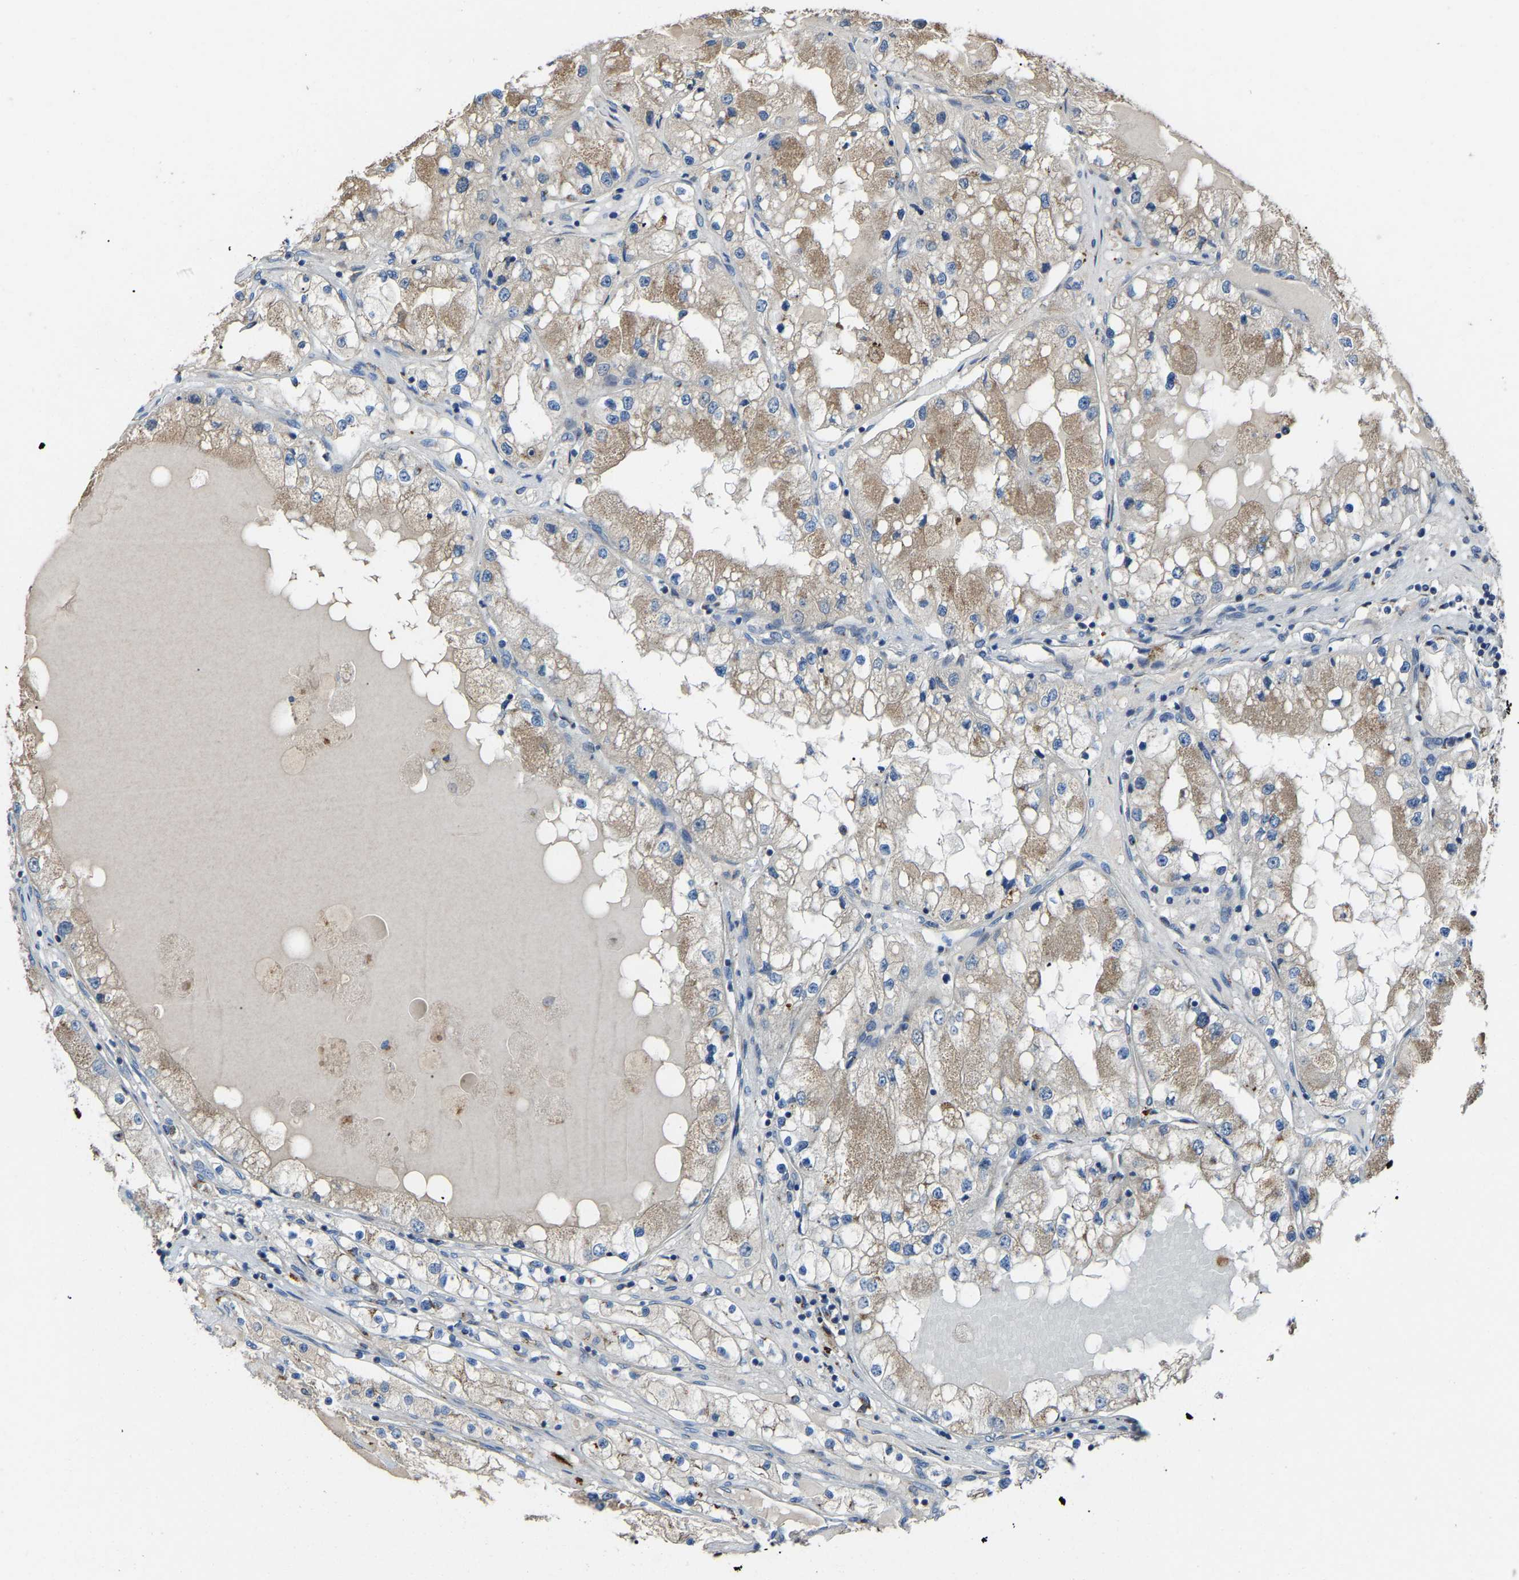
{"staining": {"intensity": "weak", "quantity": ">75%", "location": "cytoplasmic/membranous"}, "tissue": "renal cancer", "cell_type": "Tumor cells", "image_type": "cancer", "snomed": [{"axis": "morphology", "description": "Adenocarcinoma, NOS"}, {"axis": "topography", "description": "Kidney"}], "caption": "The histopathology image demonstrates immunohistochemical staining of adenocarcinoma (renal). There is weak cytoplasmic/membranous staining is appreciated in about >75% of tumor cells.", "gene": "CANT1", "patient": {"sex": "male", "age": 68}}